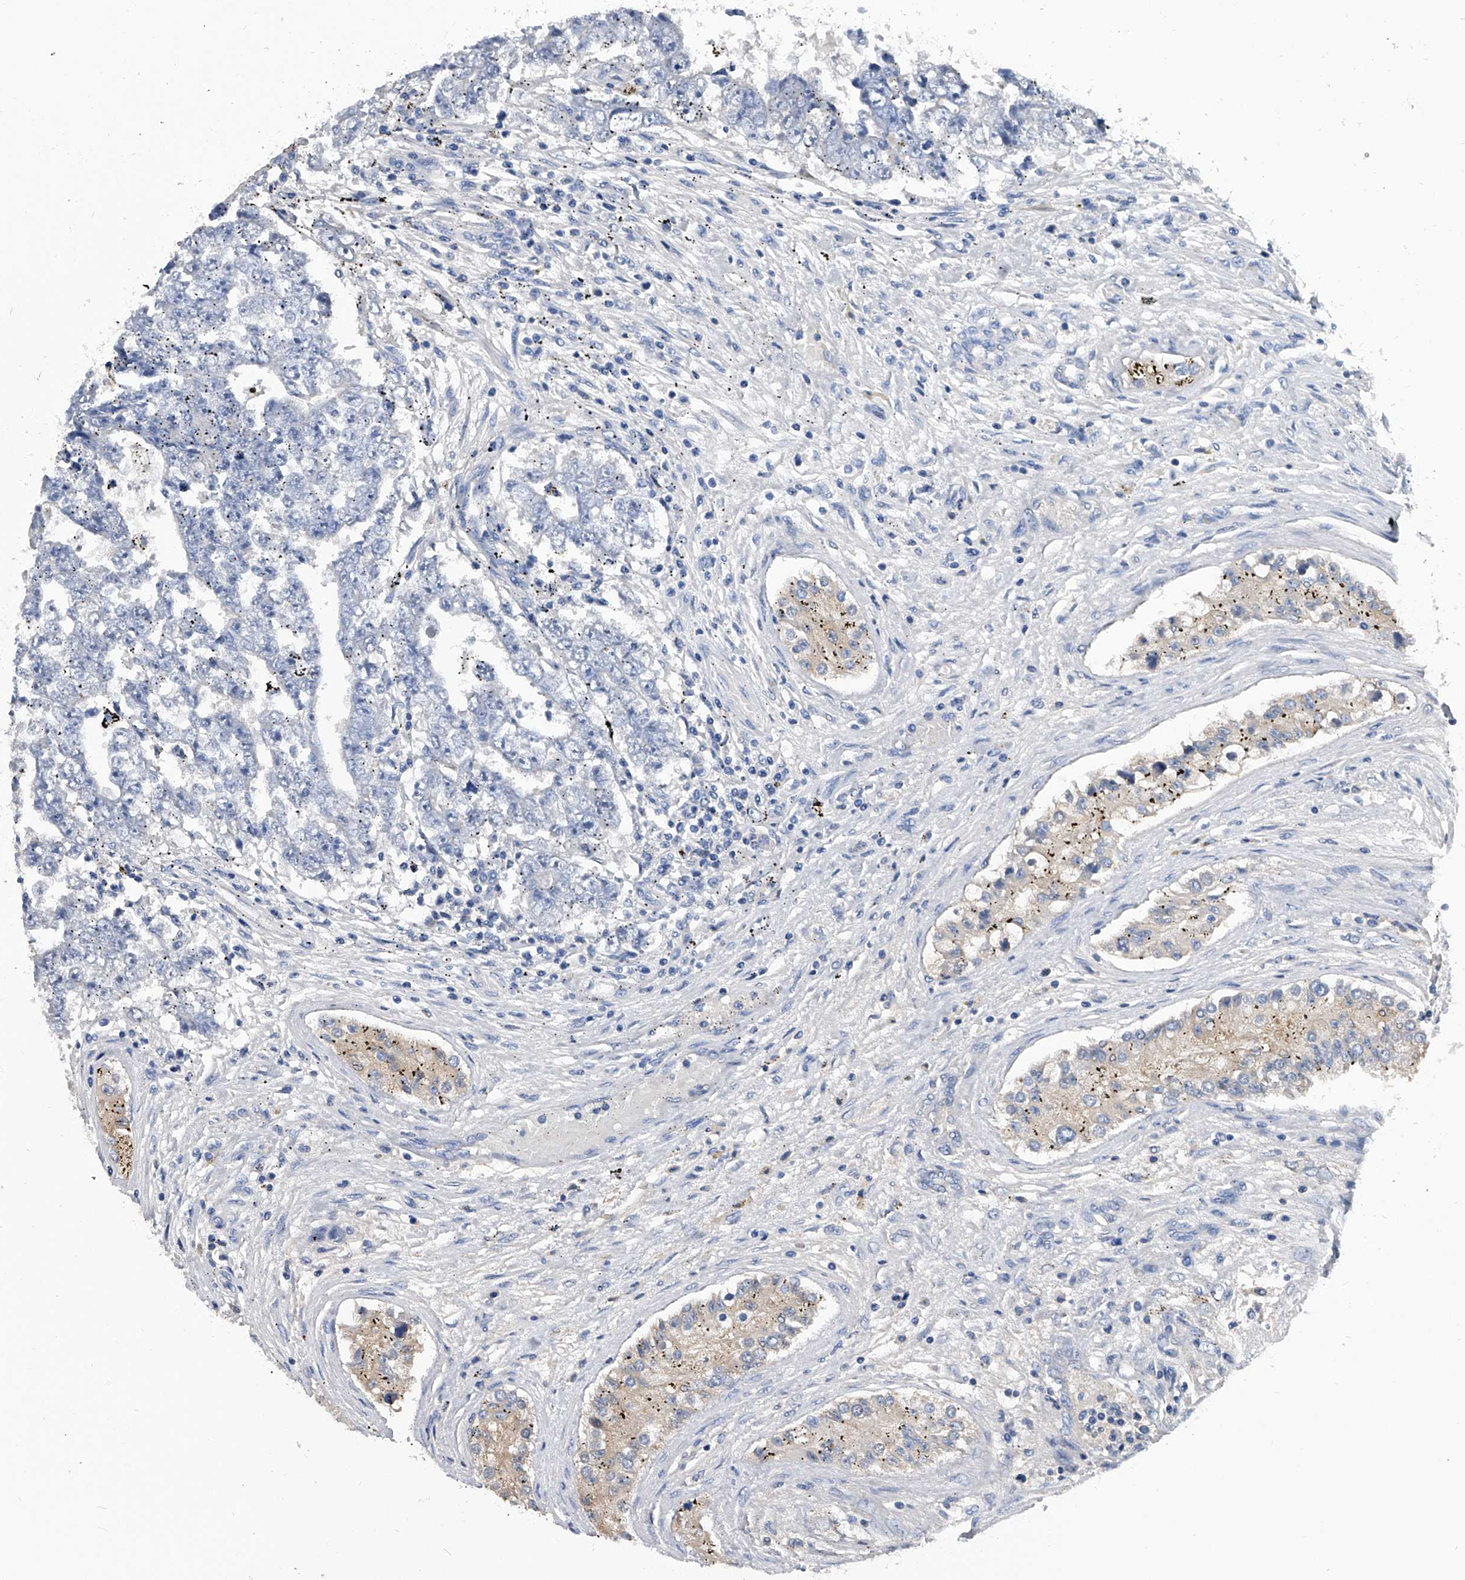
{"staining": {"intensity": "negative", "quantity": "none", "location": "none"}, "tissue": "testis cancer", "cell_type": "Tumor cells", "image_type": "cancer", "snomed": [{"axis": "morphology", "description": "Carcinoma, Embryonal, NOS"}, {"axis": "topography", "description": "Testis"}], "caption": "Tumor cells are negative for protein expression in human testis cancer (embryonal carcinoma).", "gene": "EFCAB7", "patient": {"sex": "male", "age": 25}}